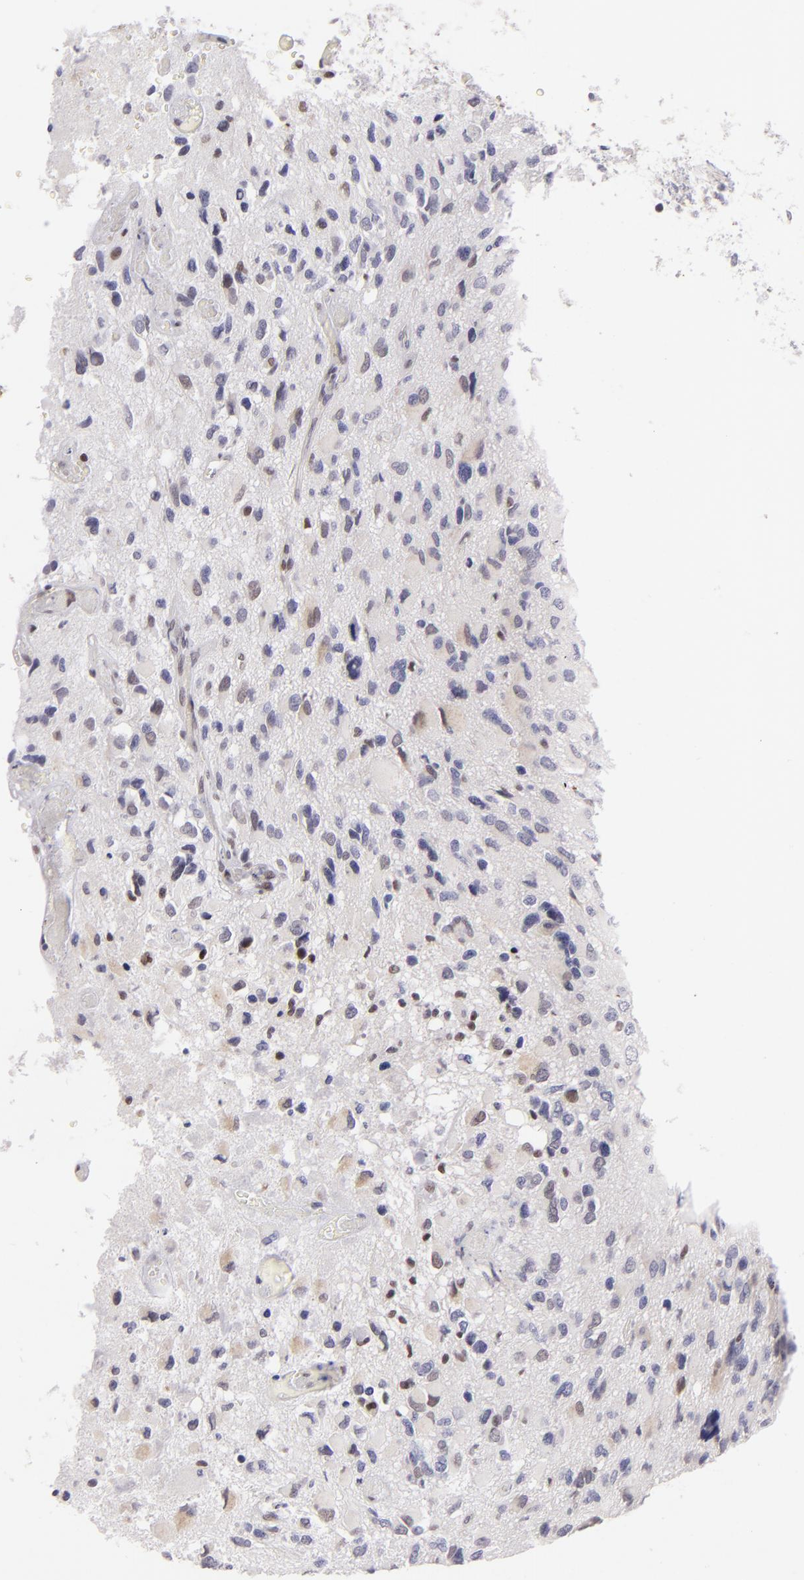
{"staining": {"intensity": "negative", "quantity": "none", "location": "none"}, "tissue": "glioma", "cell_type": "Tumor cells", "image_type": "cancer", "snomed": [{"axis": "morphology", "description": "Glioma, malignant, High grade"}, {"axis": "topography", "description": "Brain"}], "caption": "DAB (3,3'-diaminobenzidine) immunohistochemical staining of human glioma displays no significant expression in tumor cells. (DAB (3,3'-diaminobenzidine) immunohistochemistry, high magnification).", "gene": "POU2F1", "patient": {"sex": "male", "age": 69}}